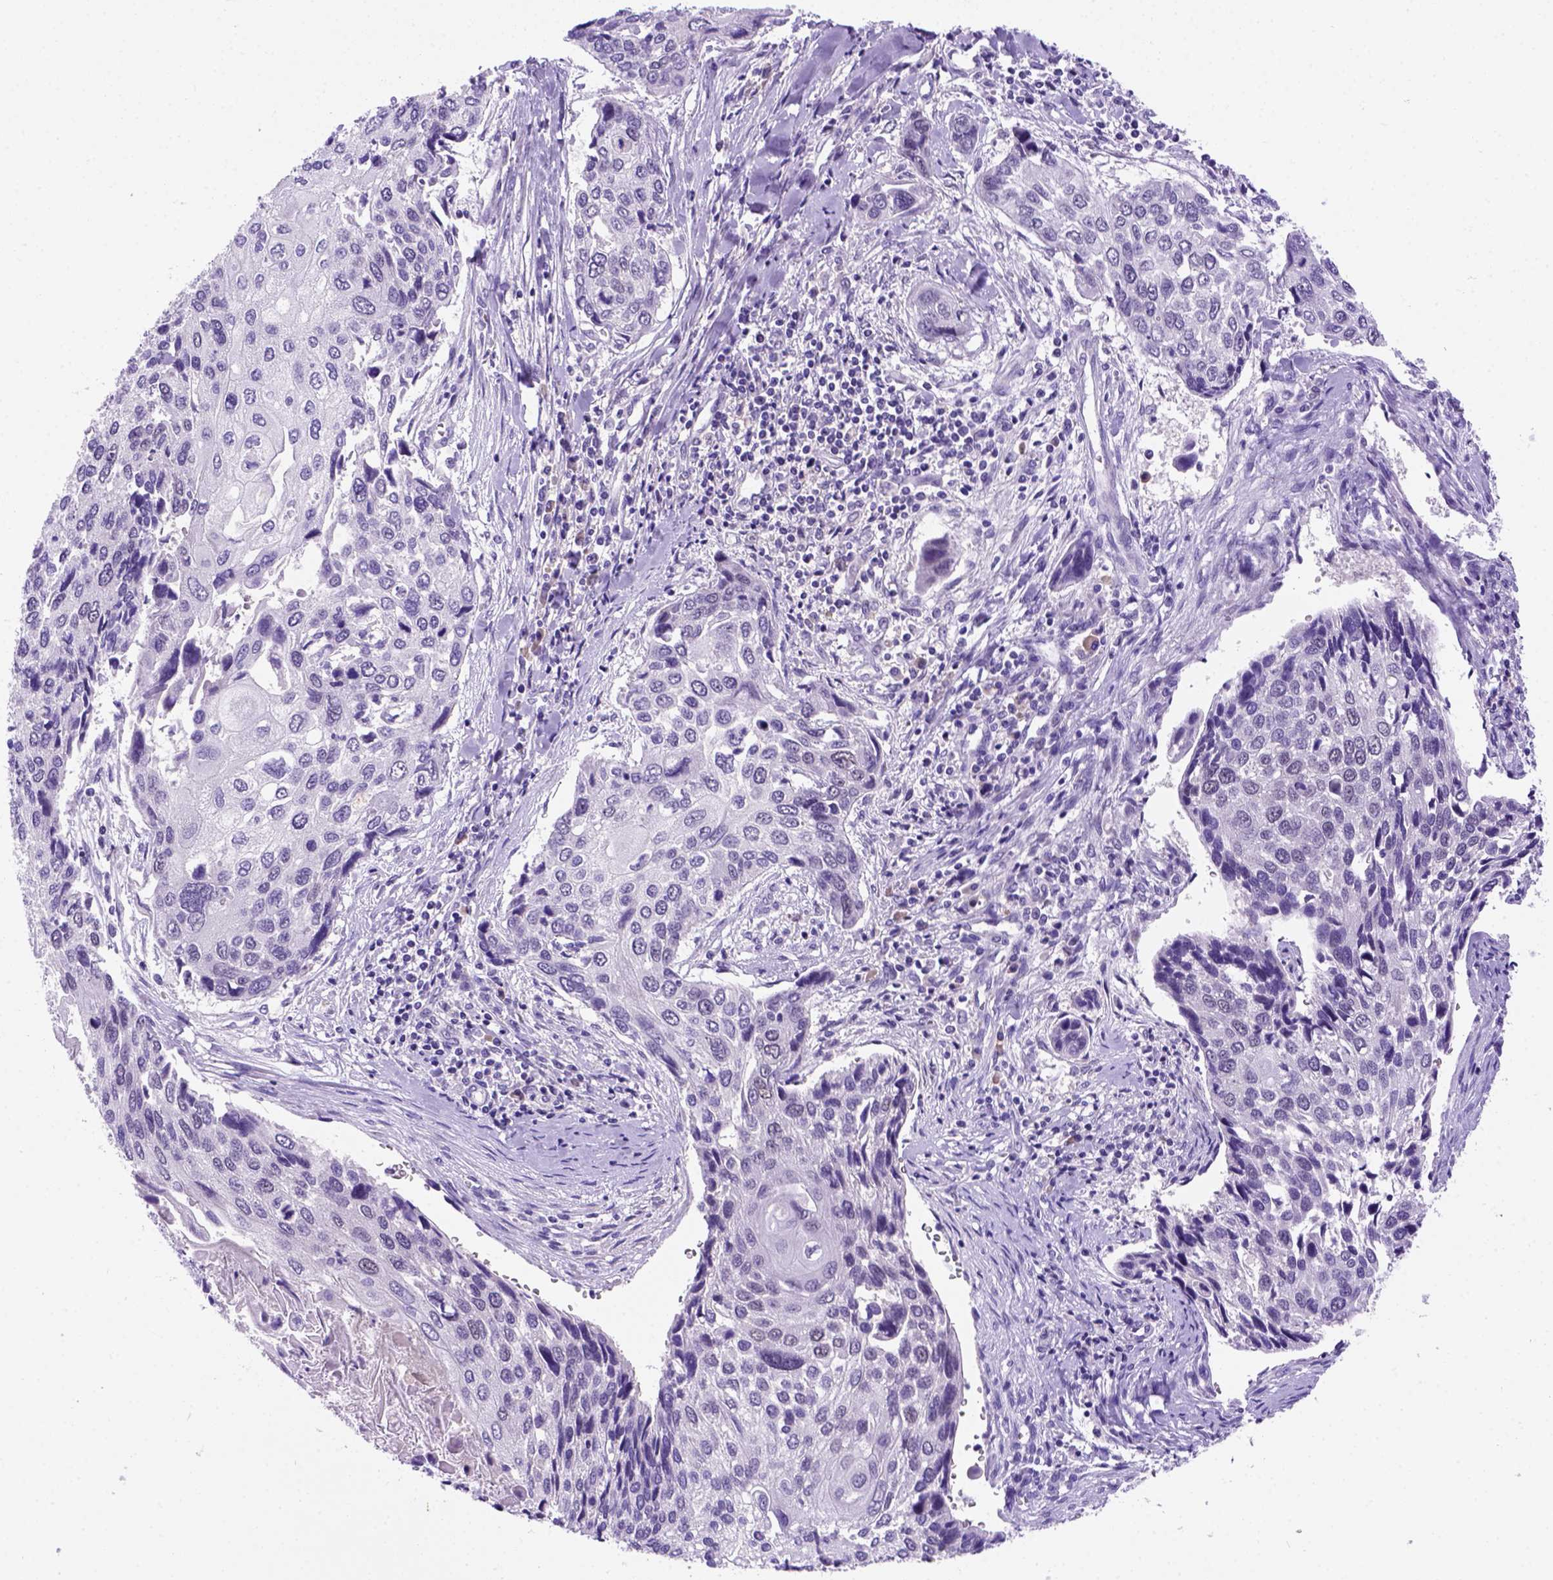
{"staining": {"intensity": "negative", "quantity": "none", "location": "none"}, "tissue": "lung cancer", "cell_type": "Tumor cells", "image_type": "cancer", "snomed": [{"axis": "morphology", "description": "Squamous cell carcinoma, NOS"}, {"axis": "morphology", "description": "Squamous cell carcinoma, metastatic, NOS"}, {"axis": "topography", "description": "Lung"}], "caption": "An image of lung cancer (squamous cell carcinoma) stained for a protein exhibits no brown staining in tumor cells.", "gene": "FAM81B", "patient": {"sex": "male", "age": 63}}